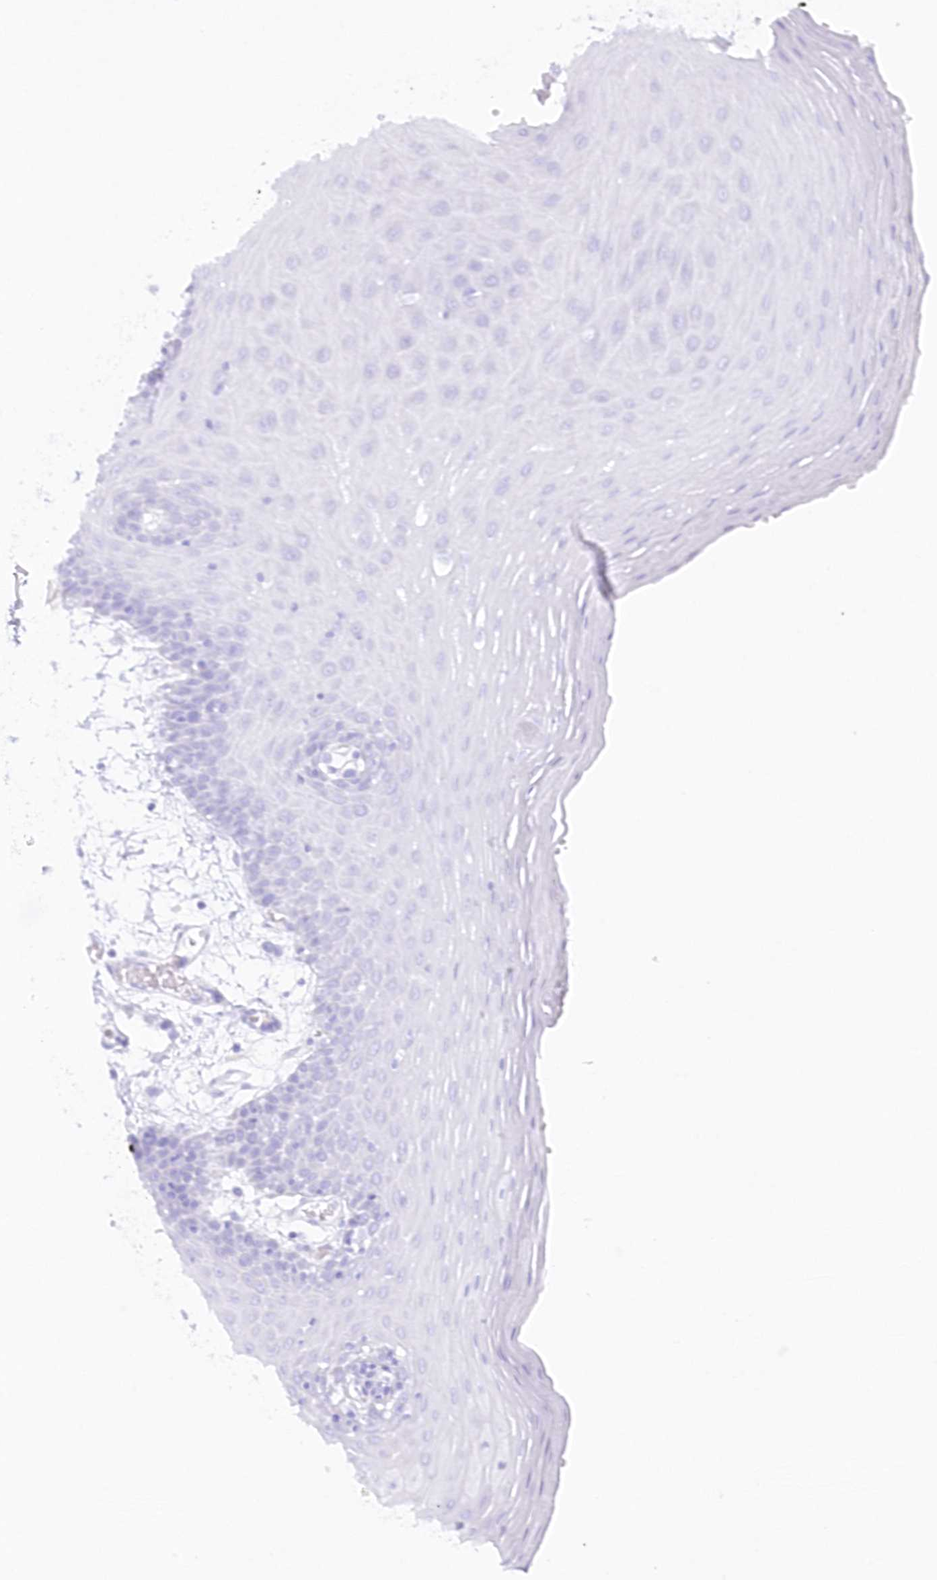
{"staining": {"intensity": "negative", "quantity": "none", "location": "none"}, "tissue": "oral mucosa", "cell_type": "Squamous epithelial cells", "image_type": "normal", "snomed": [{"axis": "morphology", "description": "Normal tissue, NOS"}, {"axis": "topography", "description": "Skeletal muscle"}, {"axis": "topography", "description": "Oral tissue"}, {"axis": "topography", "description": "Salivary gland"}, {"axis": "topography", "description": "Peripheral nerve tissue"}], "caption": "Benign oral mucosa was stained to show a protein in brown. There is no significant staining in squamous epithelial cells. (Brightfield microscopy of DAB IHC at high magnification).", "gene": "MTMR3", "patient": {"sex": "male", "age": 54}}